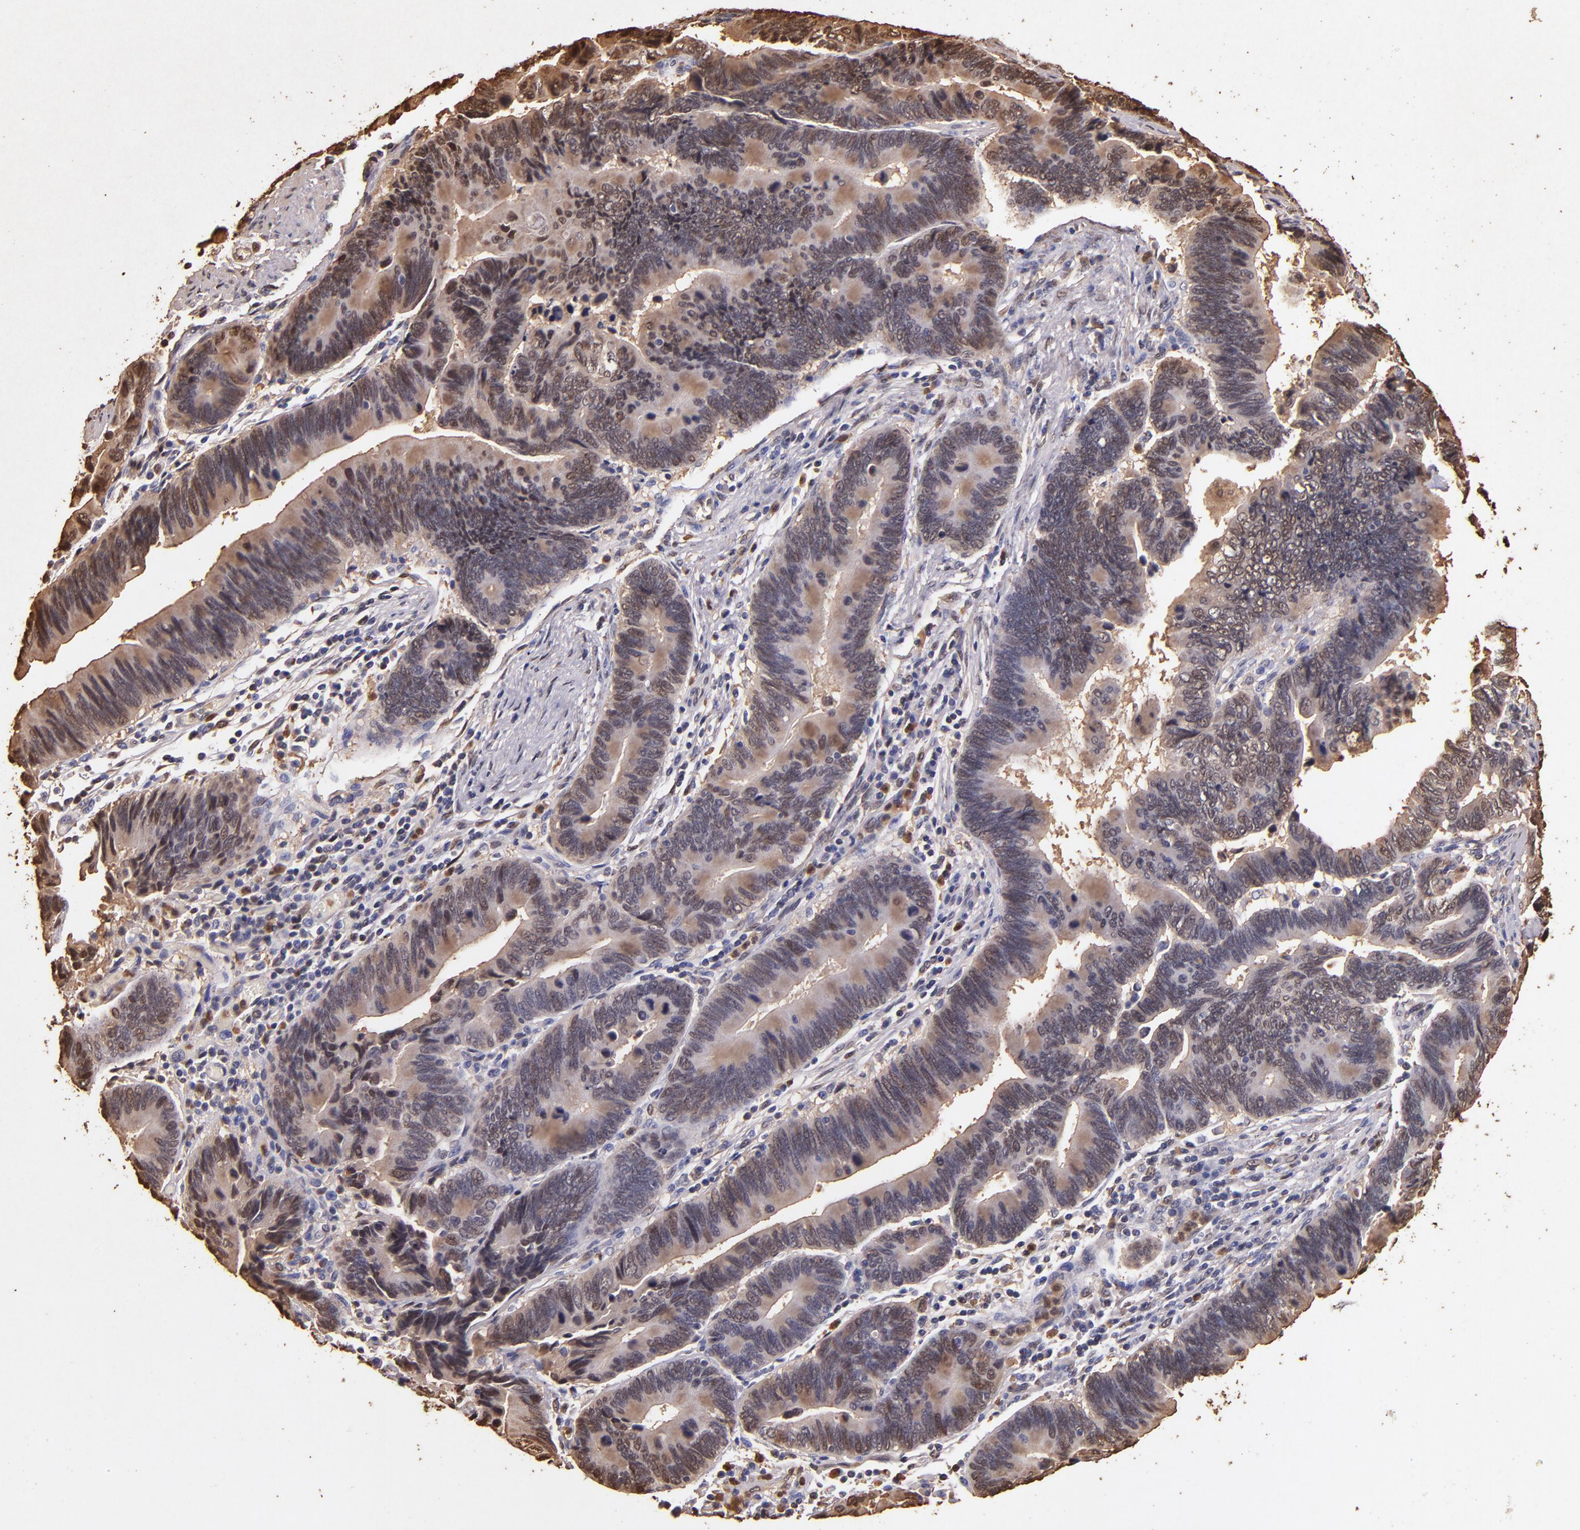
{"staining": {"intensity": "moderate", "quantity": ">75%", "location": "cytoplasmic/membranous,nuclear"}, "tissue": "pancreatic cancer", "cell_type": "Tumor cells", "image_type": "cancer", "snomed": [{"axis": "morphology", "description": "Adenocarcinoma, NOS"}, {"axis": "topography", "description": "Pancreas"}], "caption": "Pancreatic adenocarcinoma stained with DAB IHC demonstrates medium levels of moderate cytoplasmic/membranous and nuclear staining in approximately >75% of tumor cells.", "gene": "S100A6", "patient": {"sex": "female", "age": 70}}